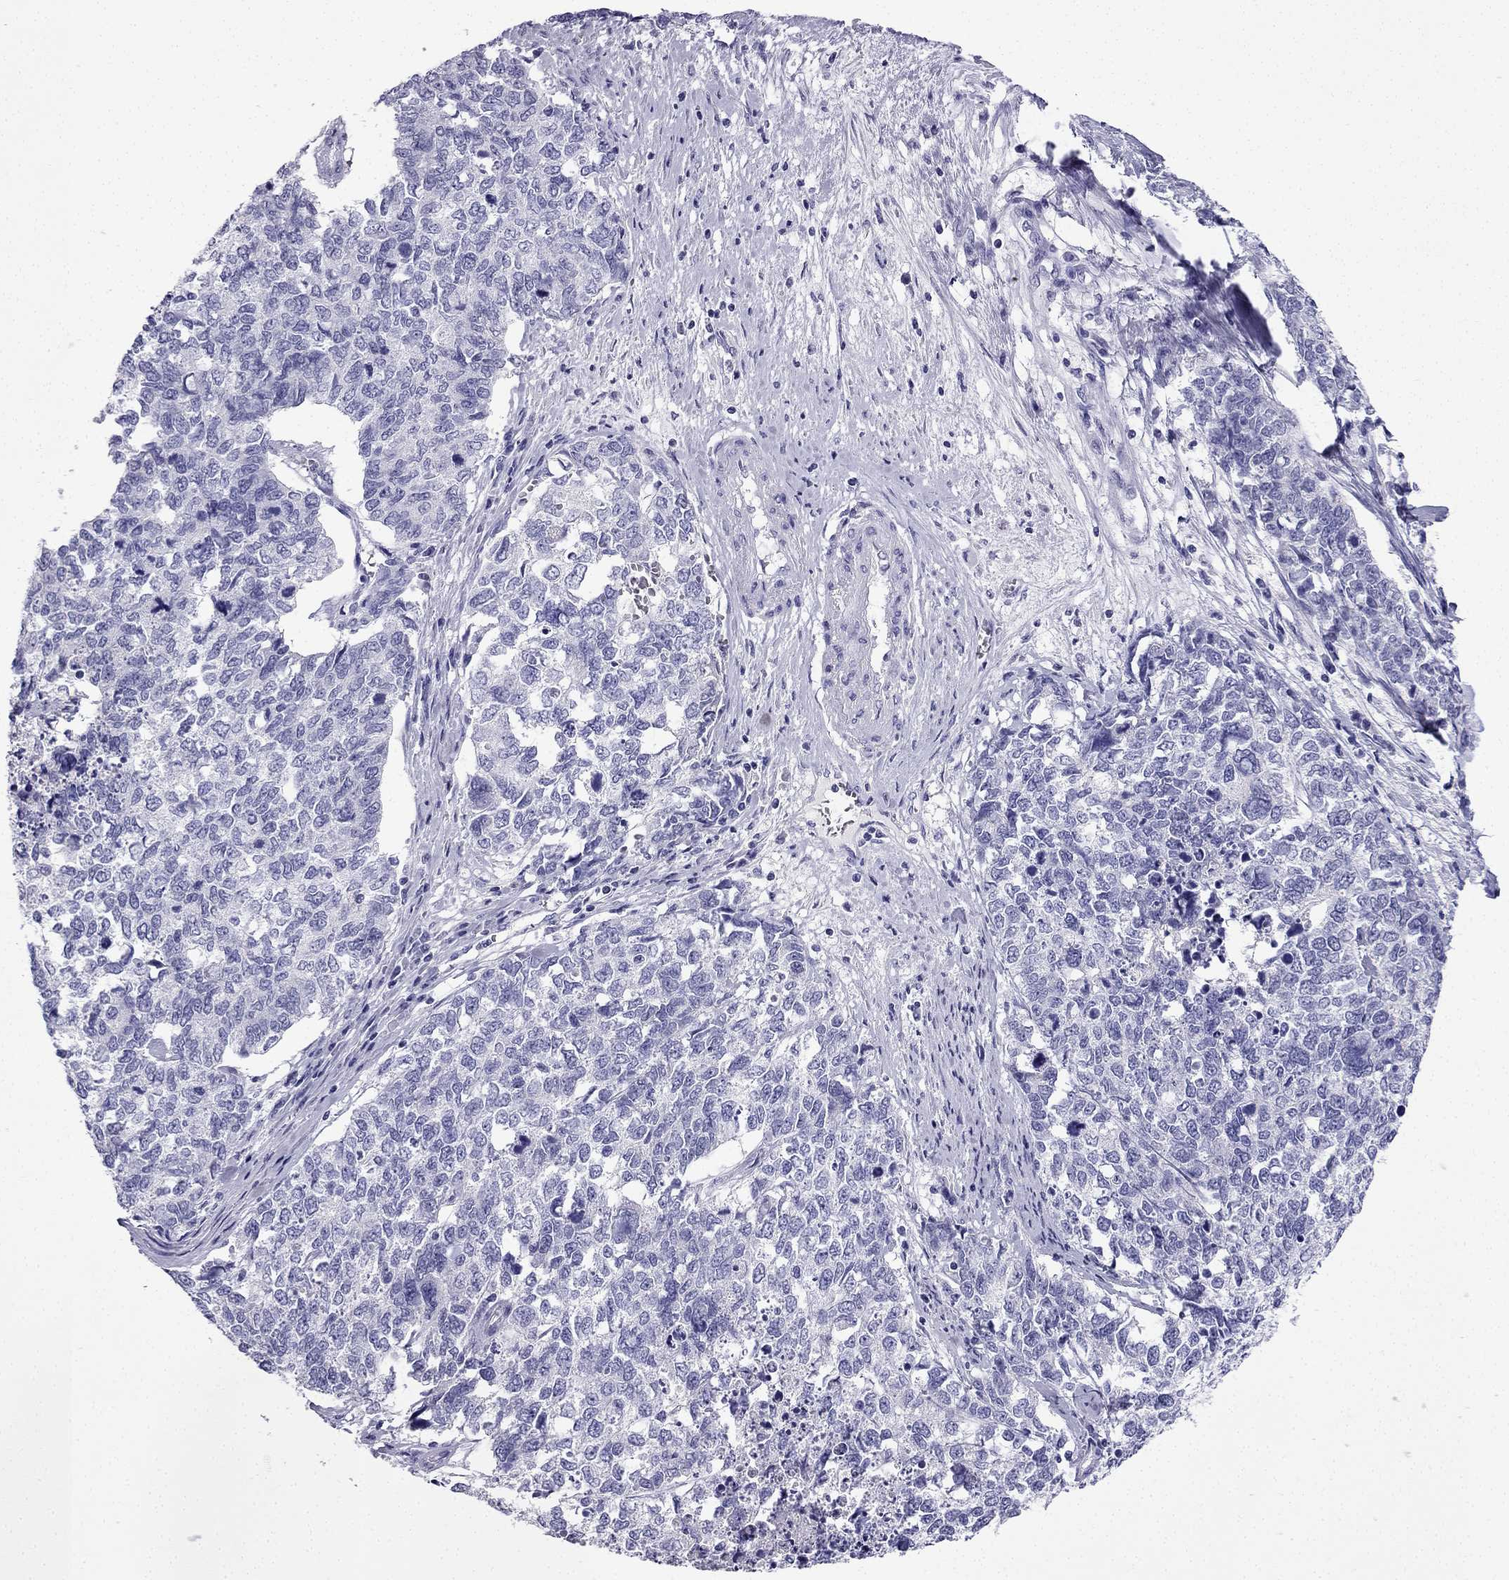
{"staining": {"intensity": "negative", "quantity": "none", "location": "none"}, "tissue": "cervical cancer", "cell_type": "Tumor cells", "image_type": "cancer", "snomed": [{"axis": "morphology", "description": "Squamous cell carcinoma, NOS"}, {"axis": "topography", "description": "Cervix"}], "caption": "This is an IHC photomicrograph of human cervical cancer. There is no expression in tumor cells.", "gene": "NPTX1", "patient": {"sex": "female", "age": 63}}